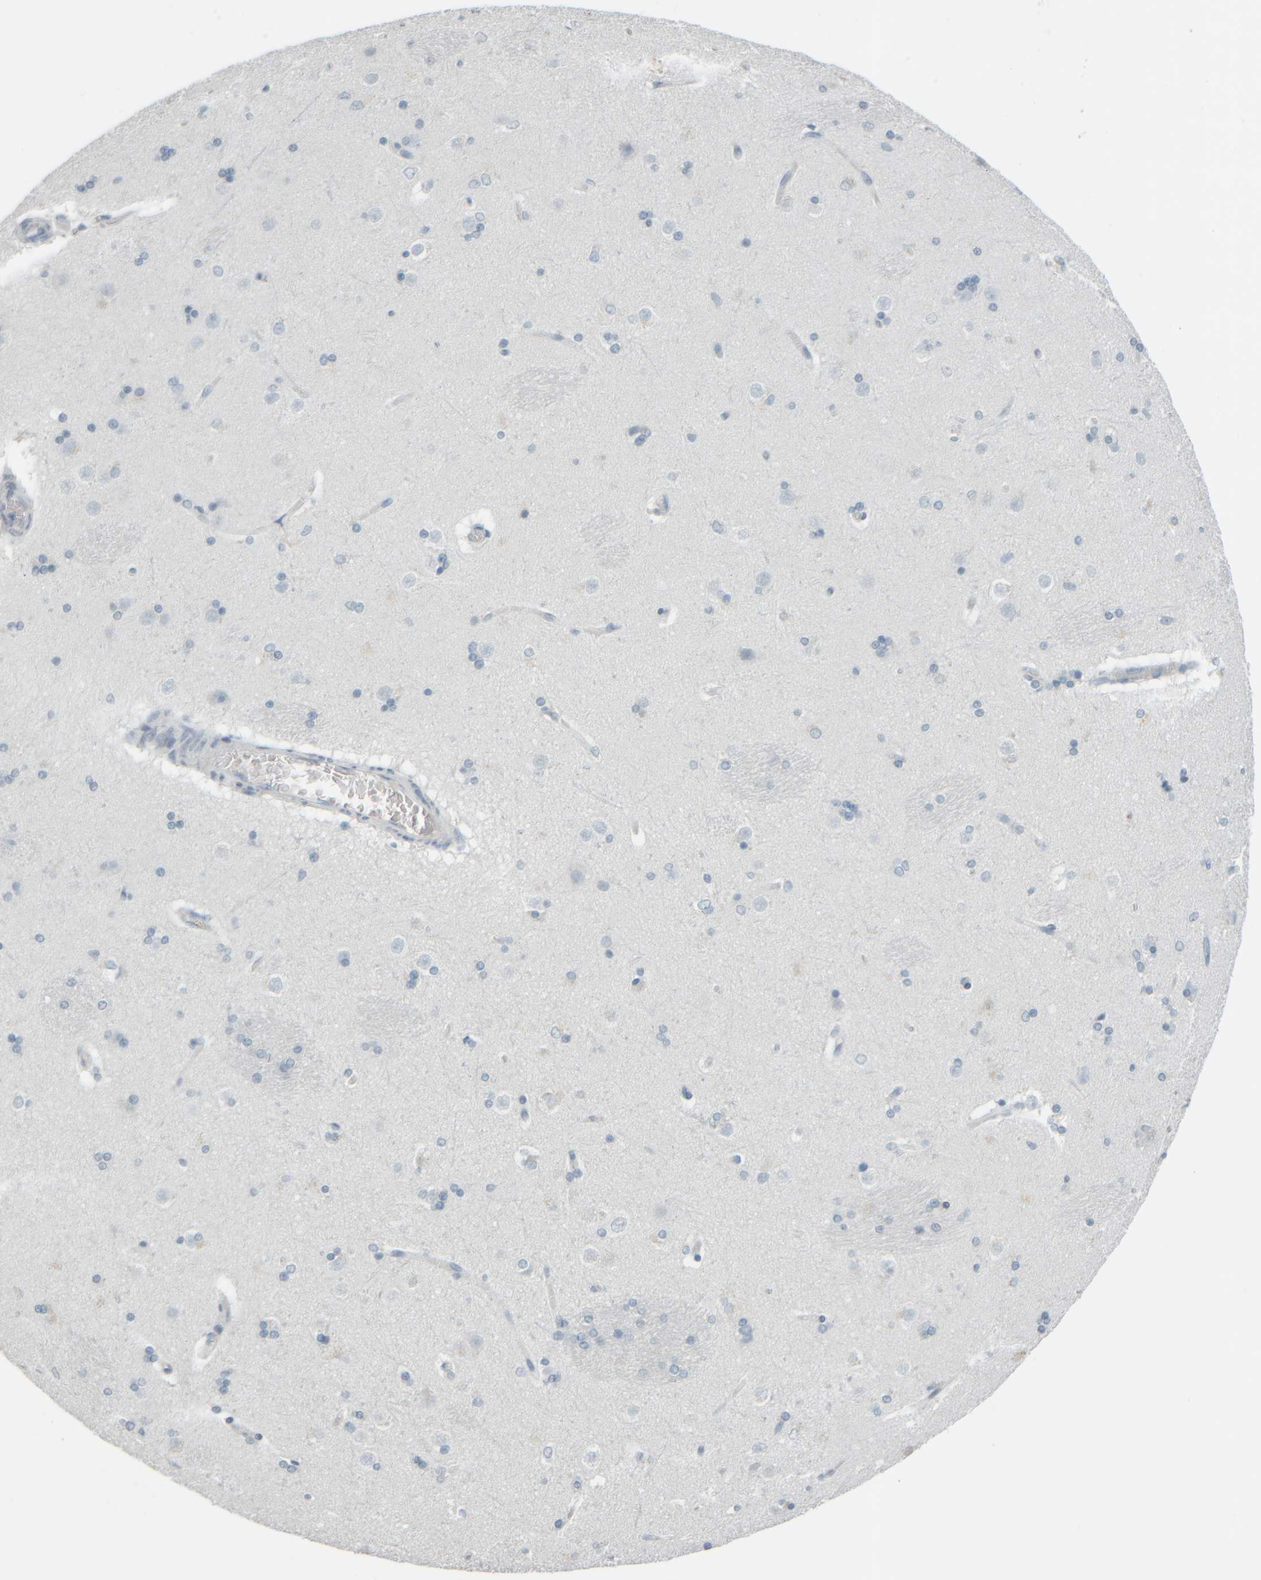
{"staining": {"intensity": "negative", "quantity": "none", "location": "none"}, "tissue": "caudate", "cell_type": "Glial cells", "image_type": "normal", "snomed": [{"axis": "morphology", "description": "Normal tissue, NOS"}, {"axis": "topography", "description": "Lateral ventricle wall"}], "caption": "The micrograph reveals no significant staining in glial cells of caudate. (IHC, brightfield microscopy, high magnification).", "gene": "TPSAB1", "patient": {"sex": "female", "age": 19}}